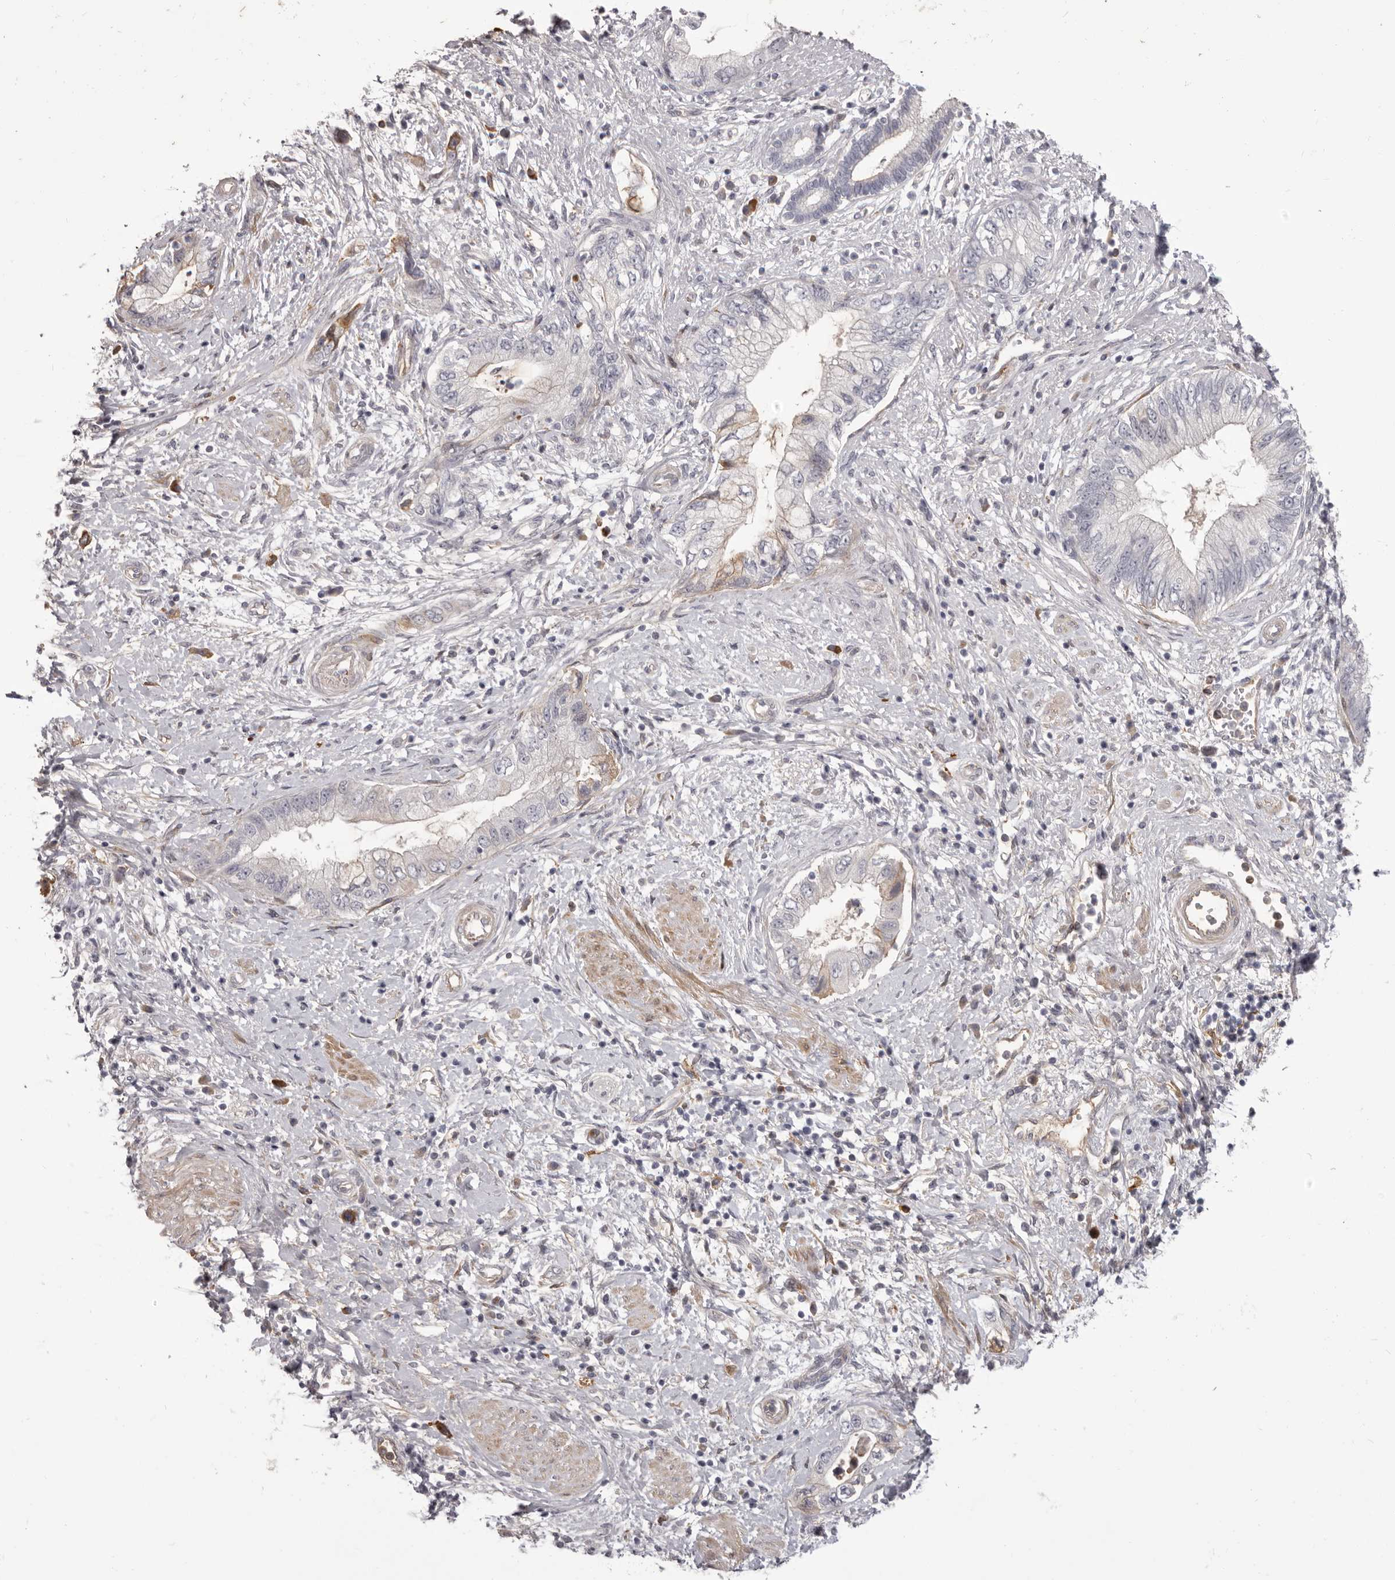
{"staining": {"intensity": "weak", "quantity": "<25%", "location": "cytoplasmic/membranous"}, "tissue": "pancreatic cancer", "cell_type": "Tumor cells", "image_type": "cancer", "snomed": [{"axis": "morphology", "description": "Adenocarcinoma, NOS"}, {"axis": "topography", "description": "Pancreas"}], "caption": "DAB (3,3'-diaminobenzidine) immunohistochemical staining of human pancreatic cancer (adenocarcinoma) displays no significant staining in tumor cells. (Brightfield microscopy of DAB immunohistochemistry (IHC) at high magnification).", "gene": "OTUD3", "patient": {"sex": "female", "age": 73}}